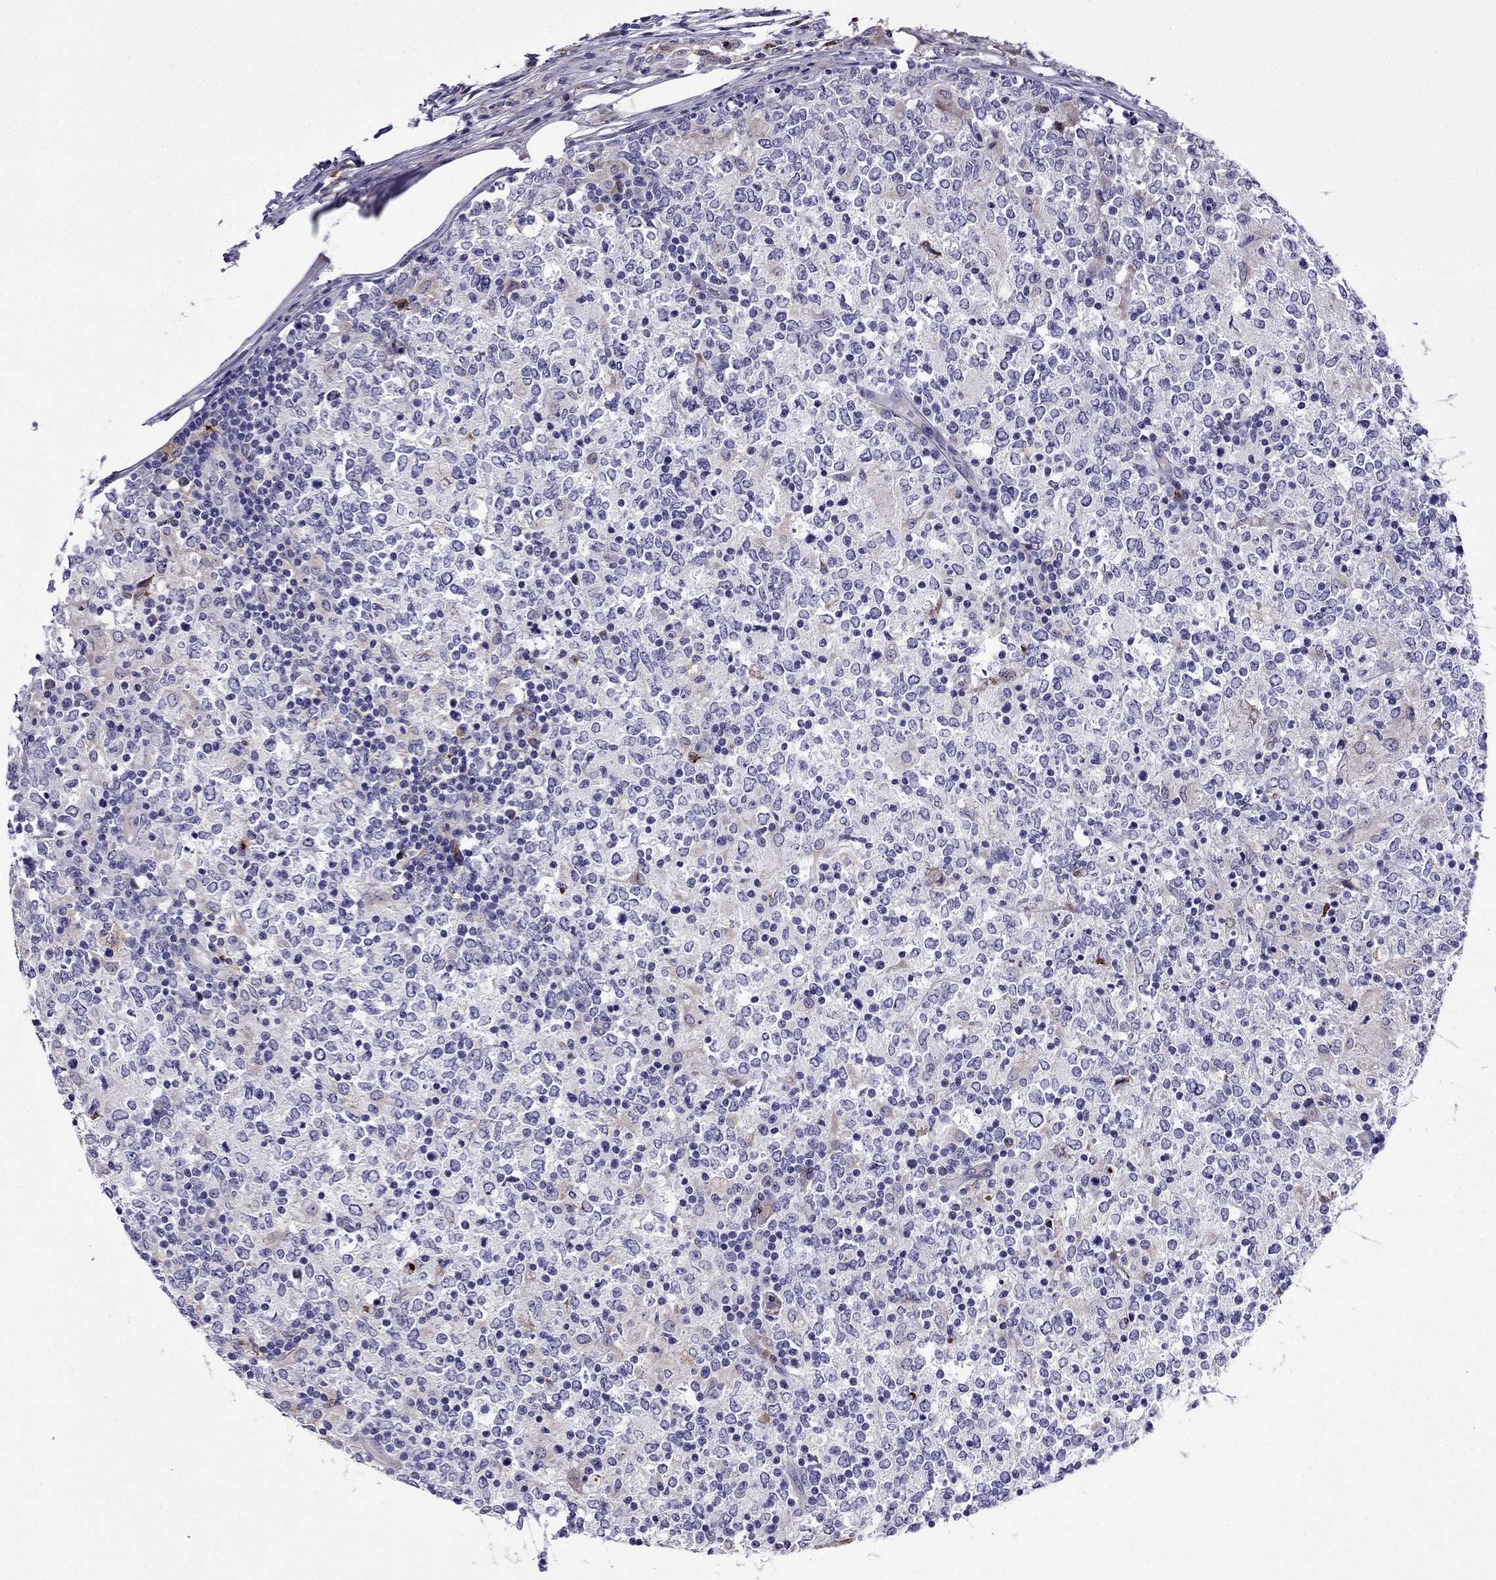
{"staining": {"intensity": "negative", "quantity": "none", "location": "none"}, "tissue": "lymphoma", "cell_type": "Tumor cells", "image_type": "cancer", "snomed": [{"axis": "morphology", "description": "Malignant lymphoma, non-Hodgkin's type, High grade"}, {"axis": "topography", "description": "Lymph node"}], "caption": "Tumor cells are negative for brown protein staining in high-grade malignant lymphoma, non-Hodgkin's type. The staining is performed using DAB brown chromogen with nuclei counter-stained in using hematoxylin.", "gene": "TSSK4", "patient": {"sex": "female", "age": 84}}